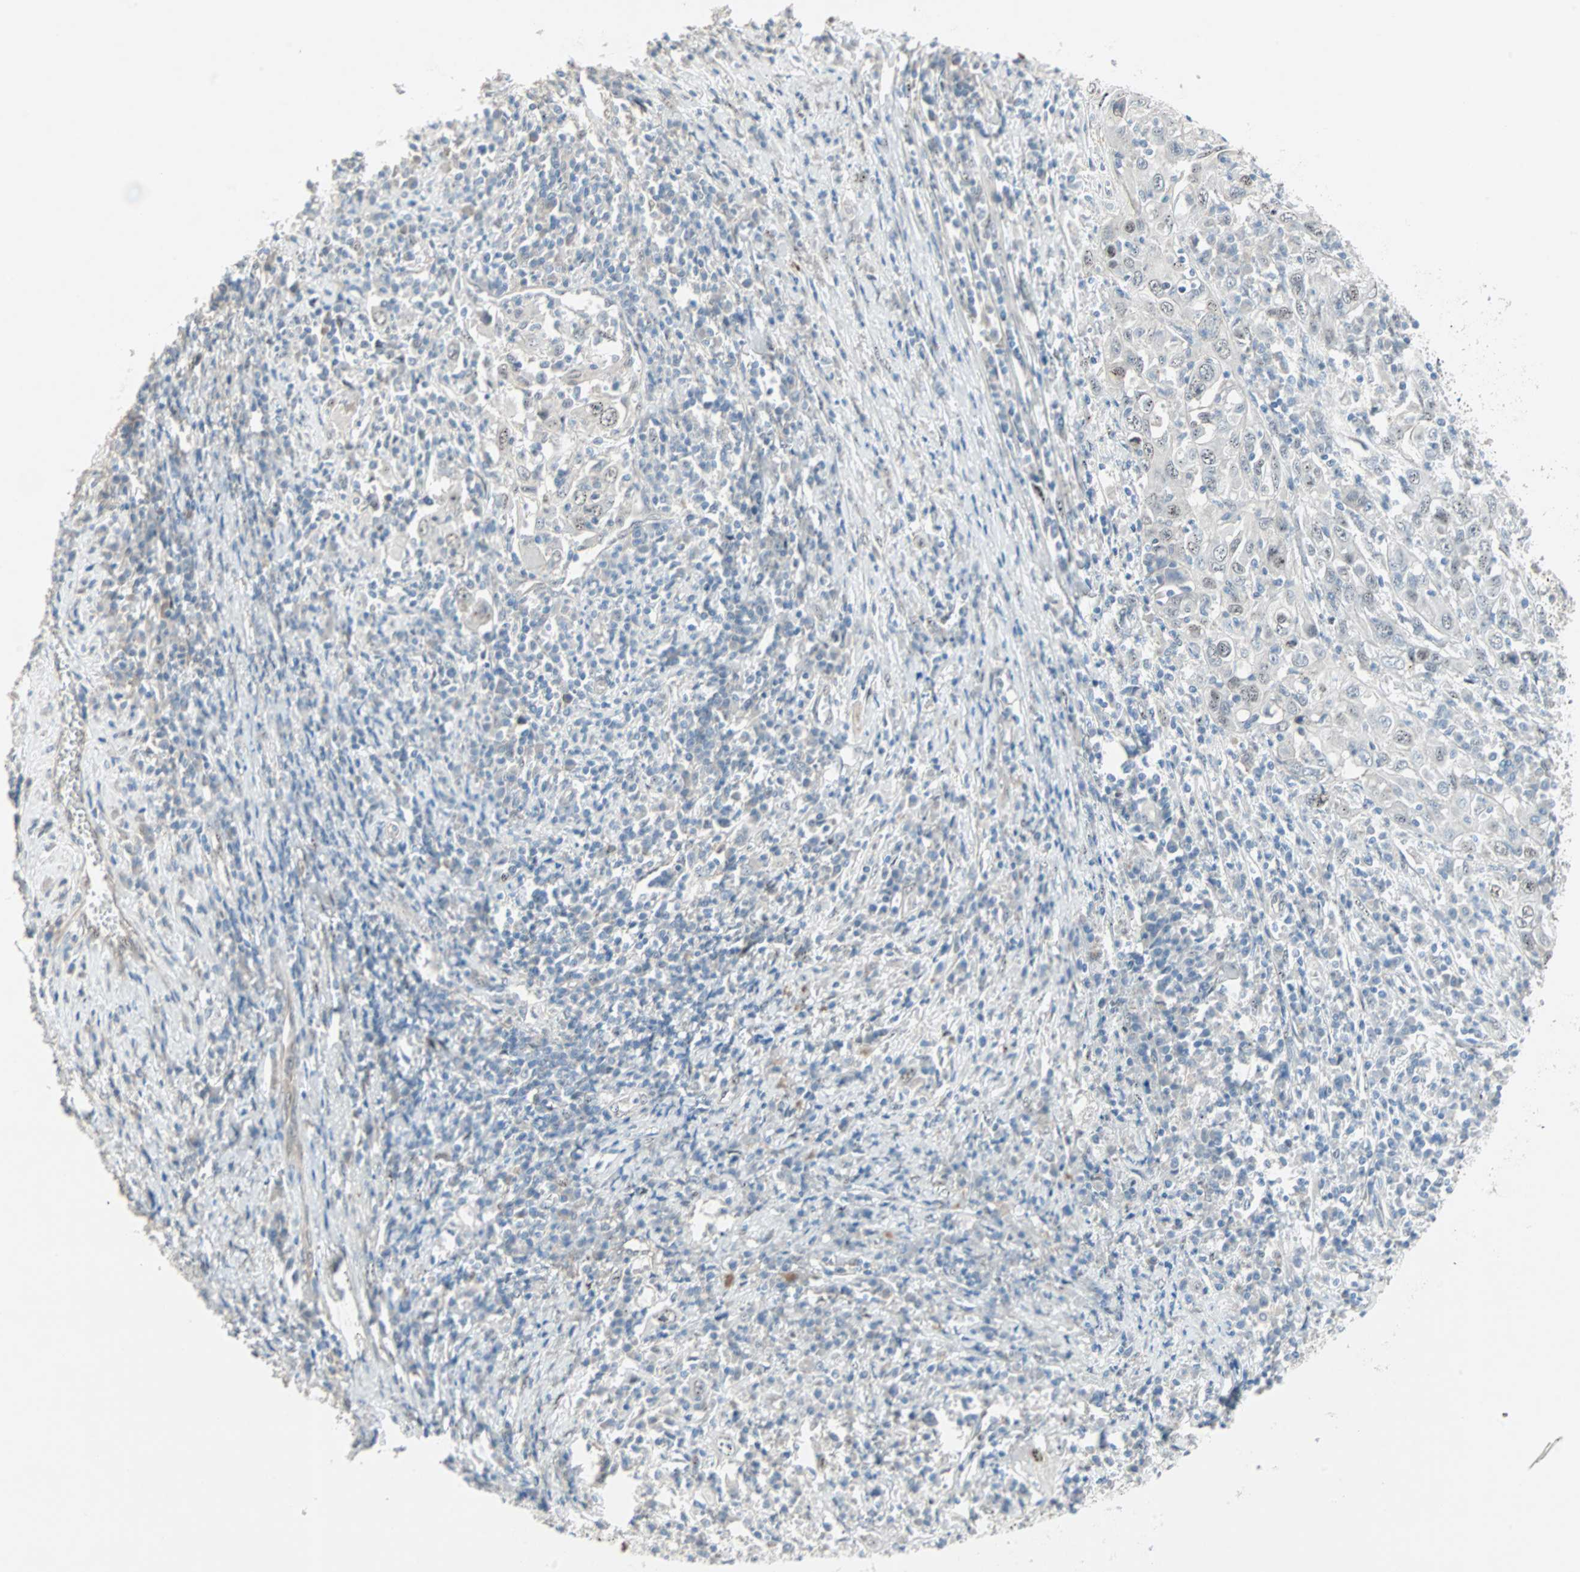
{"staining": {"intensity": "weak", "quantity": "<25%", "location": "nuclear"}, "tissue": "cervical cancer", "cell_type": "Tumor cells", "image_type": "cancer", "snomed": [{"axis": "morphology", "description": "Squamous cell carcinoma, NOS"}, {"axis": "topography", "description": "Cervix"}], "caption": "Micrograph shows no protein positivity in tumor cells of cervical cancer tissue. Nuclei are stained in blue.", "gene": "CAND2", "patient": {"sex": "female", "age": 46}}